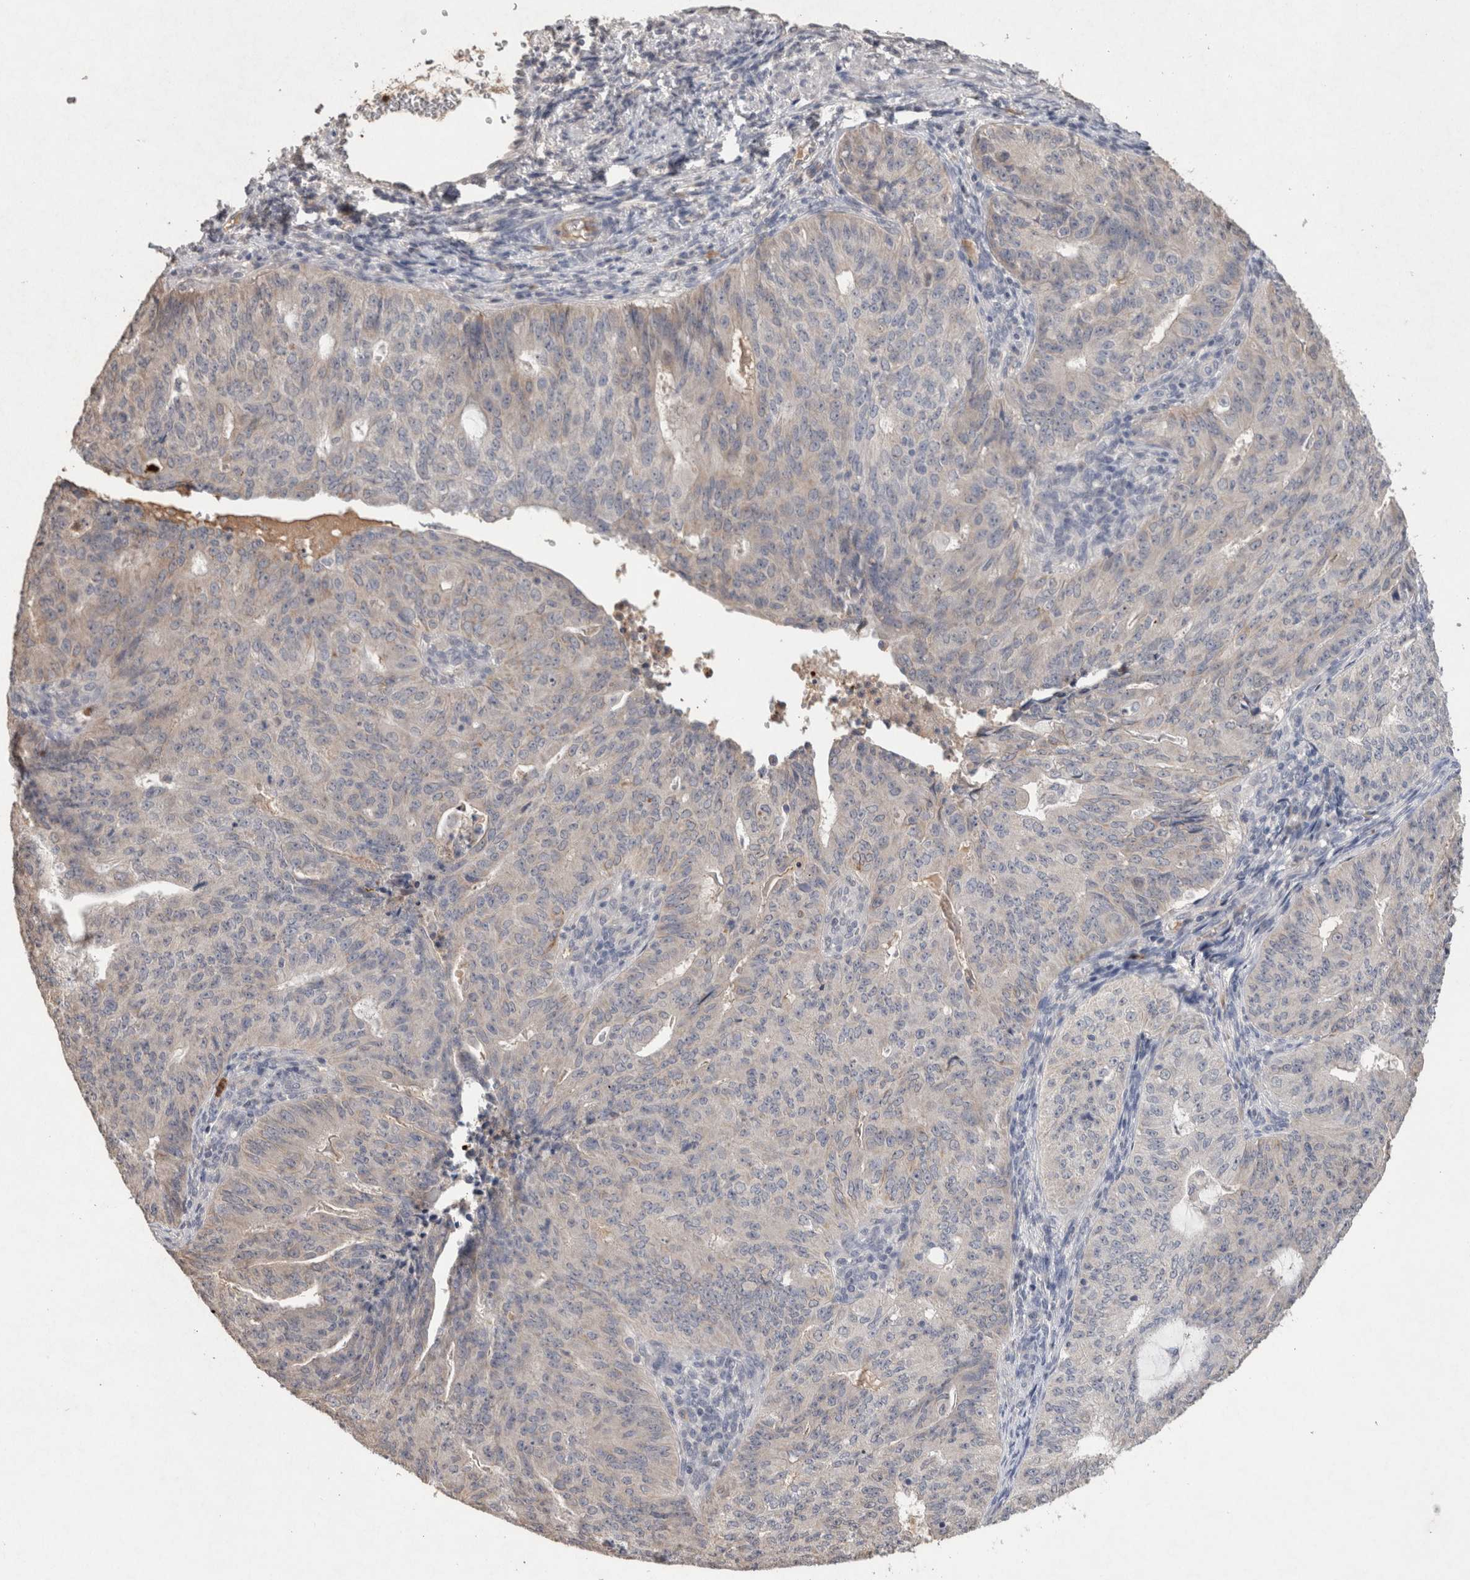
{"staining": {"intensity": "negative", "quantity": "none", "location": "none"}, "tissue": "endometrial cancer", "cell_type": "Tumor cells", "image_type": "cancer", "snomed": [{"axis": "morphology", "description": "Adenocarcinoma, NOS"}, {"axis": "topography", "description": "Endometrium"}], "caption": "Tumor cells are negative for brown protein staining in endometrial cancer (adenocarcinoma).", "gene": "FABP7", "patient": {"sex": "female", "age": 32}}